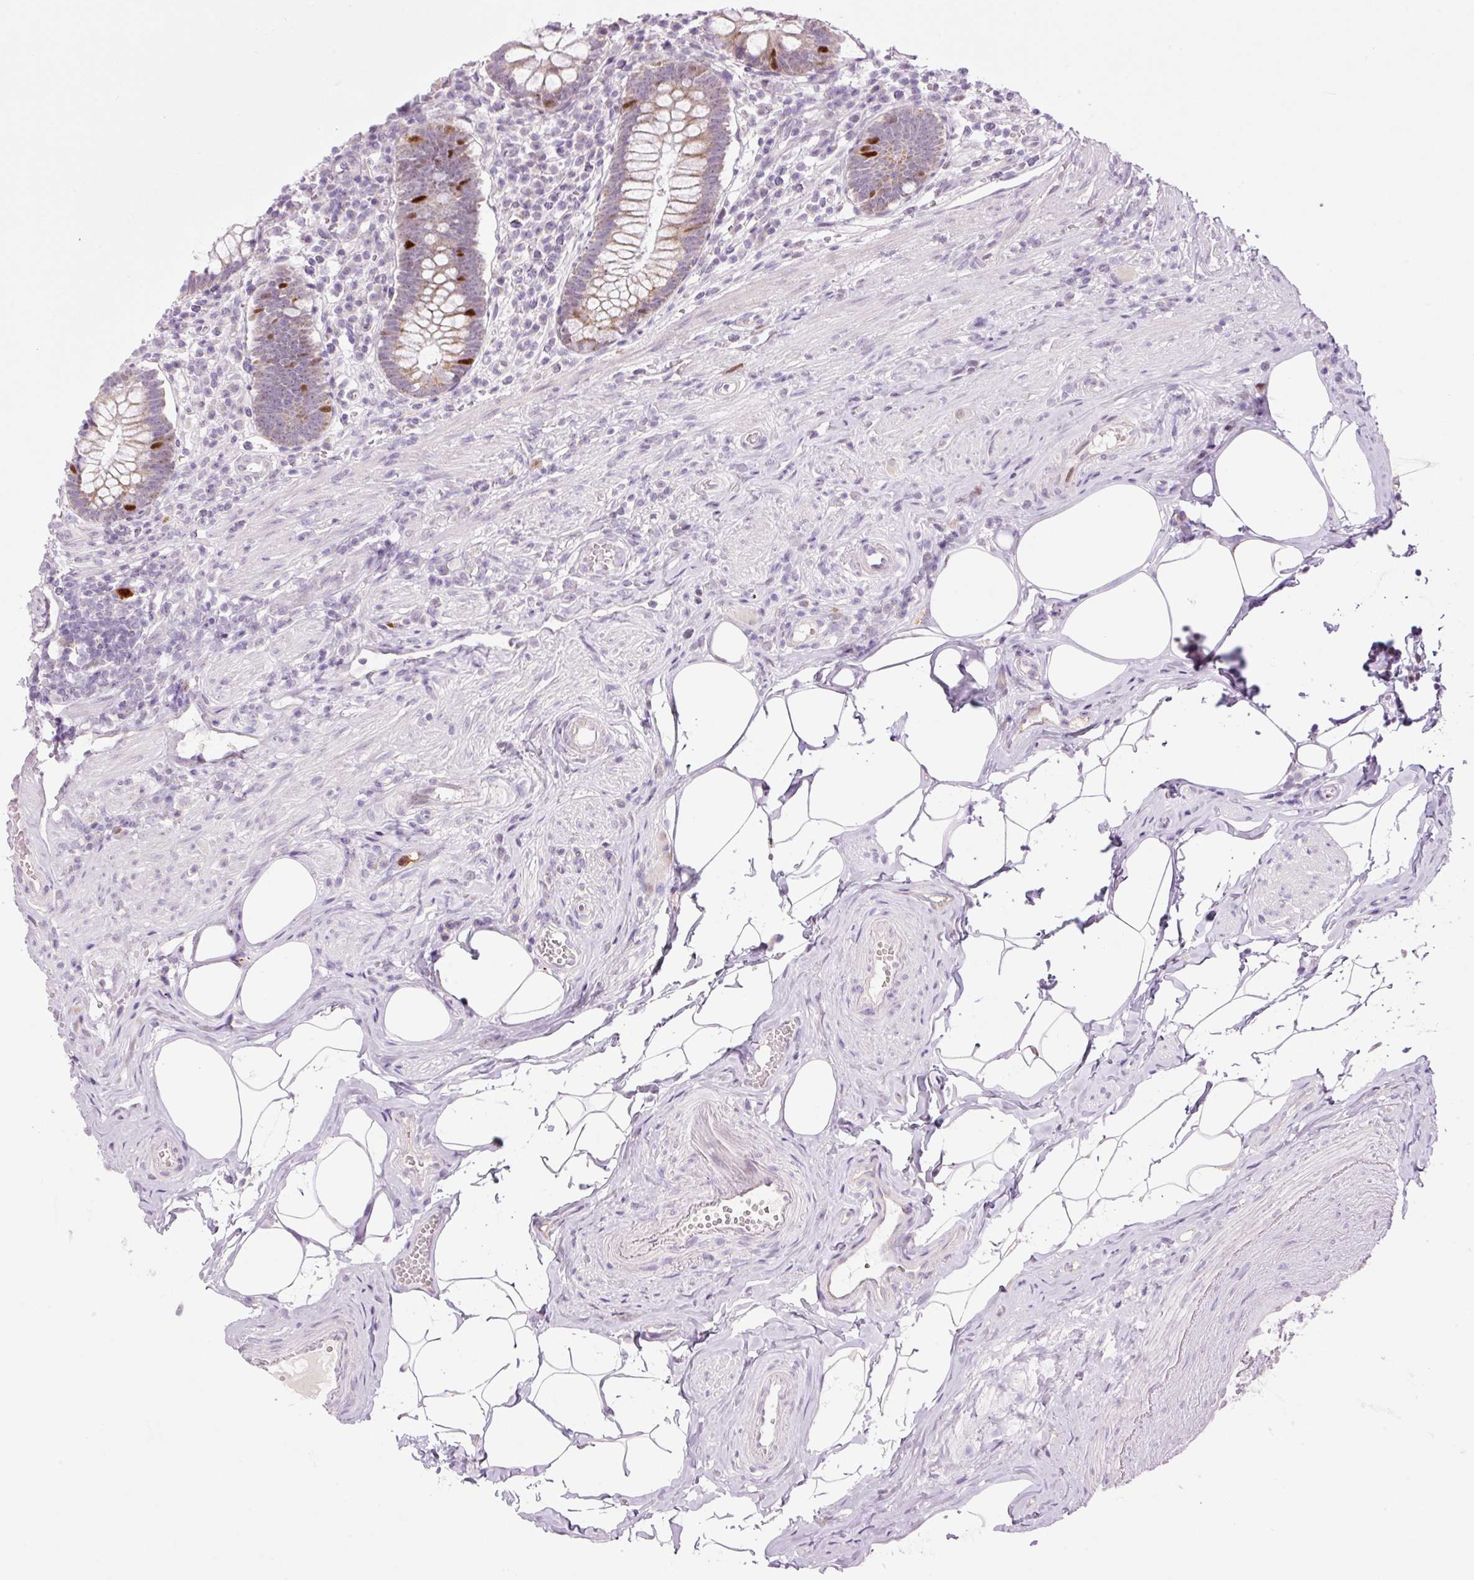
{"staining": {"intensity": "moderate", "quantity": "25%-75%", "location": "cytoplasmic/membranous,nuclear"}, "tissue": "appendix", "cell_type": "Glandular cells", "image_type": "normal", "snomed": [{"axis": "morphology", "description": "Normal tissue, NOS"}, {"axis": "topography", "description": "Appendix"}], "caption": "Moderate cytoplasmic/membranous,nuclear staining is identified in approximately 25%-75% of glandular cells in normal appendix. Immunohistochemistry (ihc) stains the protein in brown and the nuclei are stained blue.", "gene": "KPNA2", "patient": {"sex": "female", "age": 56}}